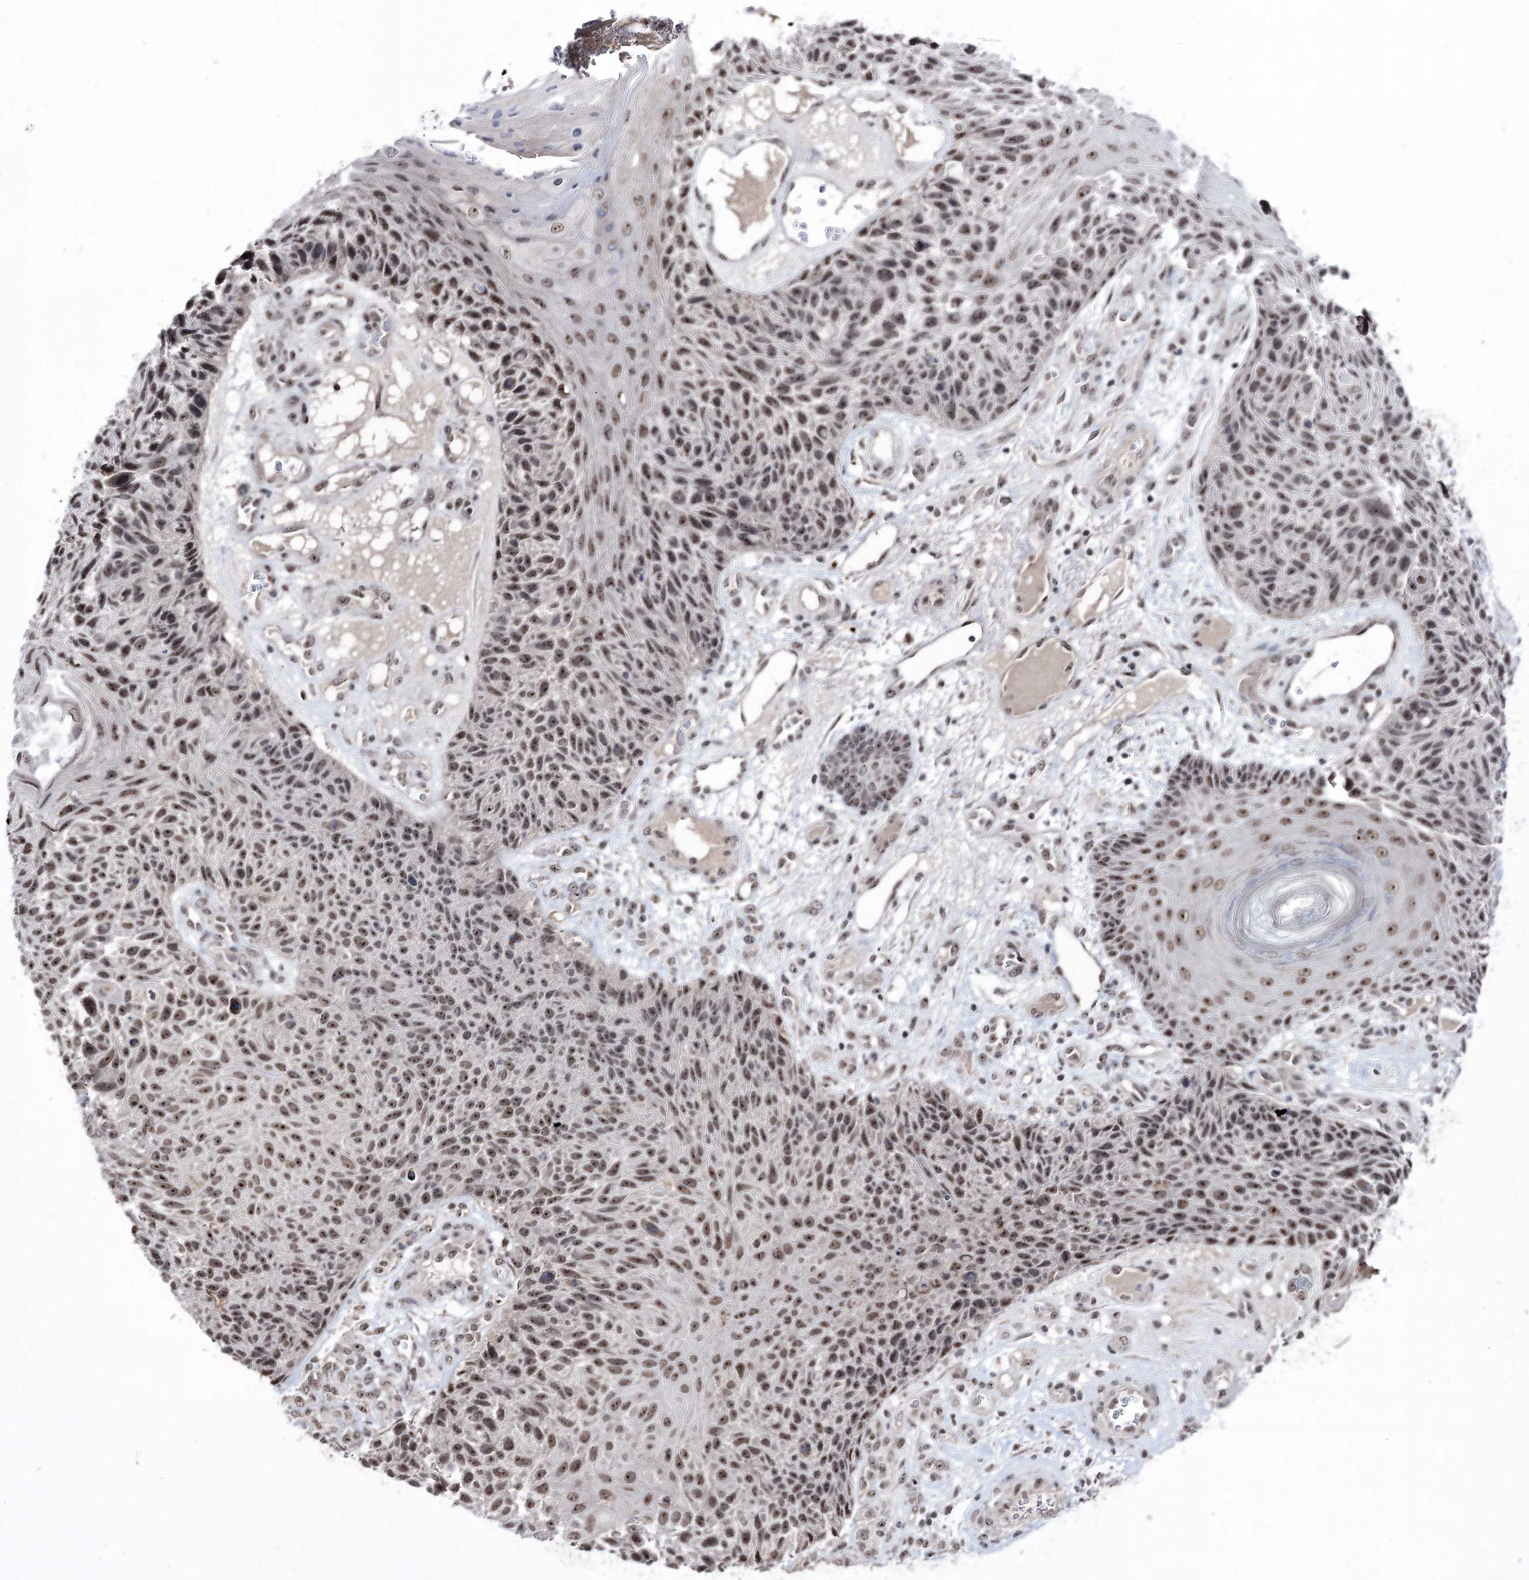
{"staining": {"intensity": "moderate", "quantity": ">75%", "location": "nuclear"}, "tissue": "skin cancer", "cell_type": "Tumor cells", "image_type": "cancer", "snomed": [{"axis": "morphology", "description": "Squamous cell carcinoma, NOS"}, {"axis": "topography", "description": "Skin"}], "caption": "The micrograph demonstrates immunohistochemical staining of skin squamous cell carcinoma. There is moderate nuclear positivity is present in about >75% of tumor cells.", "gene": "VGLL4", "patient": {"sex": "female", "age": 88}}